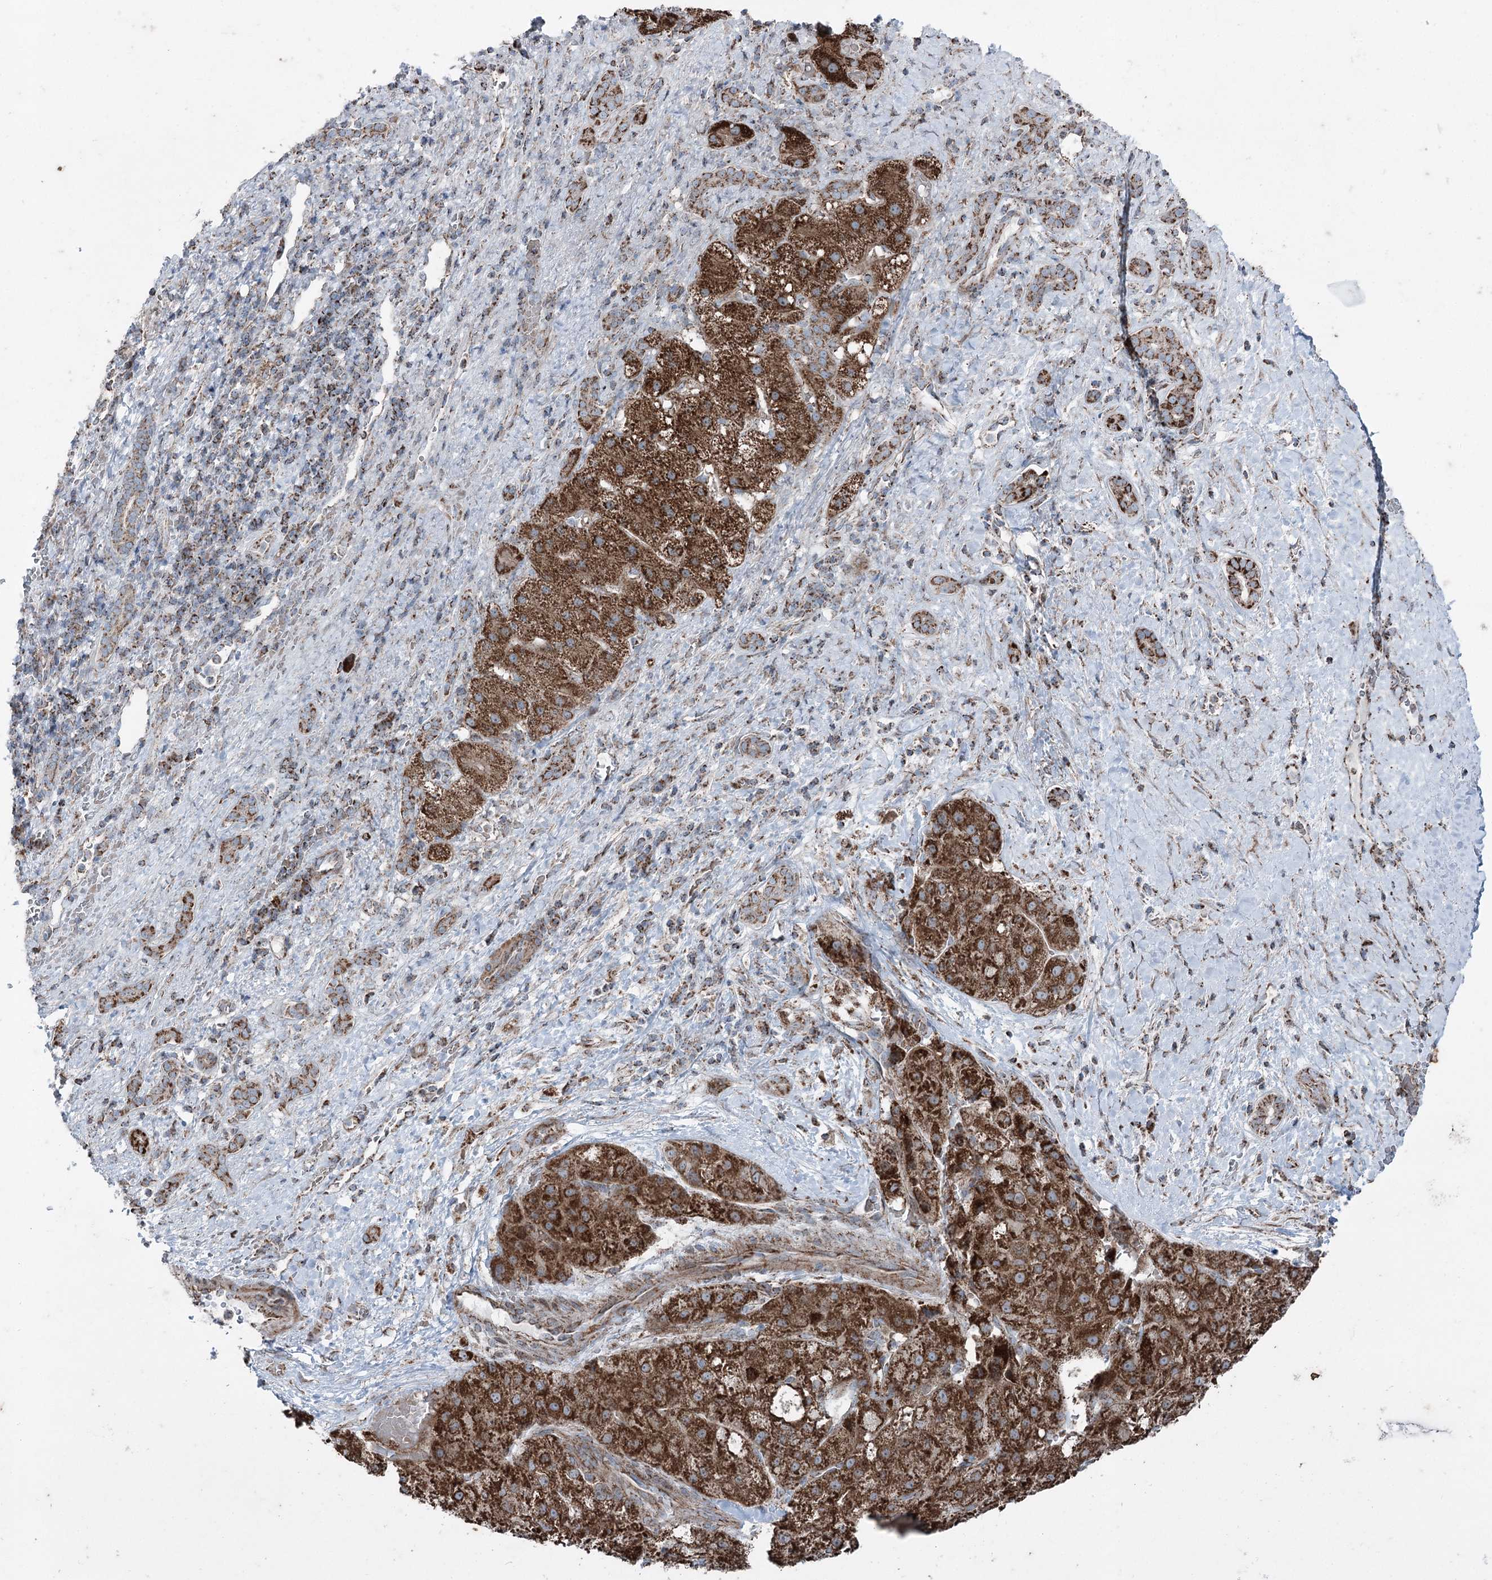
{"staining": {"intensity": "strong", "quantity": ">75%", "location": "cytoplasmic/membranous"}, "tissue": "liver cancer", "cell_type": "Tumor cells", "image_type": "cancer", "snomed": [{"axis": "morphology", "description": "Normal tissue, NOS"}, {"axis": "morphology", "description": "Carcinoma, Hepatocellular, NOS"}, {"axis": "topography", "description": "Liver"}], "caption": "Brown immunohistochemical staining in liver cancer demonstrates strong cytoplasmic/membranous staining in about >75% of tumor cells. Immunohistochemistry stains the protein in brown and the nuclei are stained blue.", "gene": "UCN3", "patient": {"sex": "male", "age": 57}}